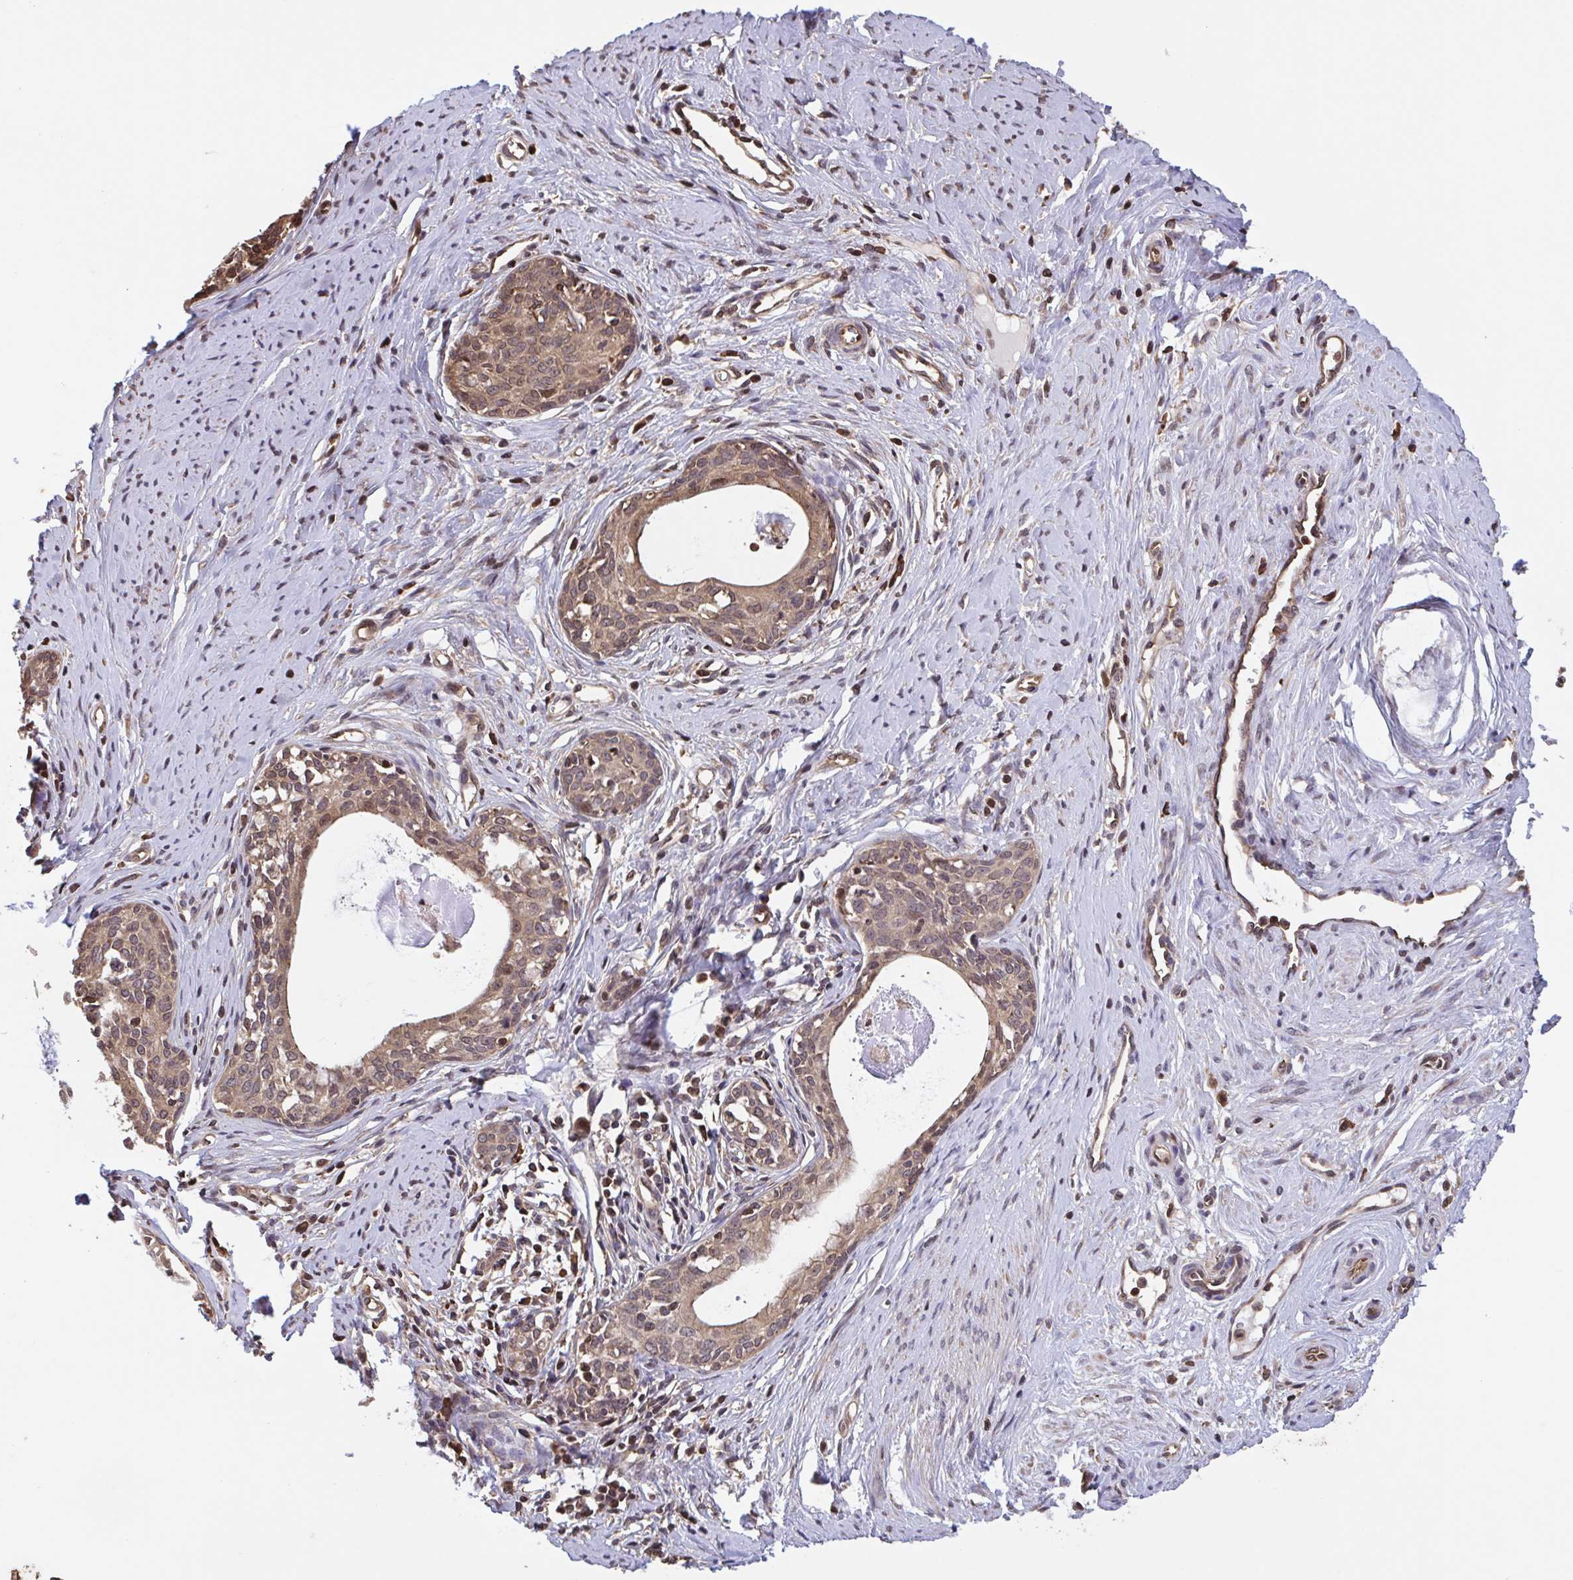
{"staining": {"intensity": "weak", "quantity": ">75%", "location": "cytoplasmic/membranous,nuclear"}, "tissue": "cervical cancer", "cell_type": "Tumor cells", "image_type": "cancer", "snomed": [{"axis": "morphology", "description": "Squamous cell carcinoma, NOS"}, {"axis": "morphology", "description": "Adenocarcinoma, NOS"}, {"axis": "topography", "description": "Cervix"}], "caption": "Brown immunohistochemical staining in adenocarcinoma (cervical) demonstrates weak cytoplasmic/membranous and nuclear positivity in approximately >75% of tumor cells. Immunohistochemistry (ihc) stains the protein in brown and the nuclei are stained blue.", "gene": "SEC63", "patient": {"sex": "female", "age": 52}}